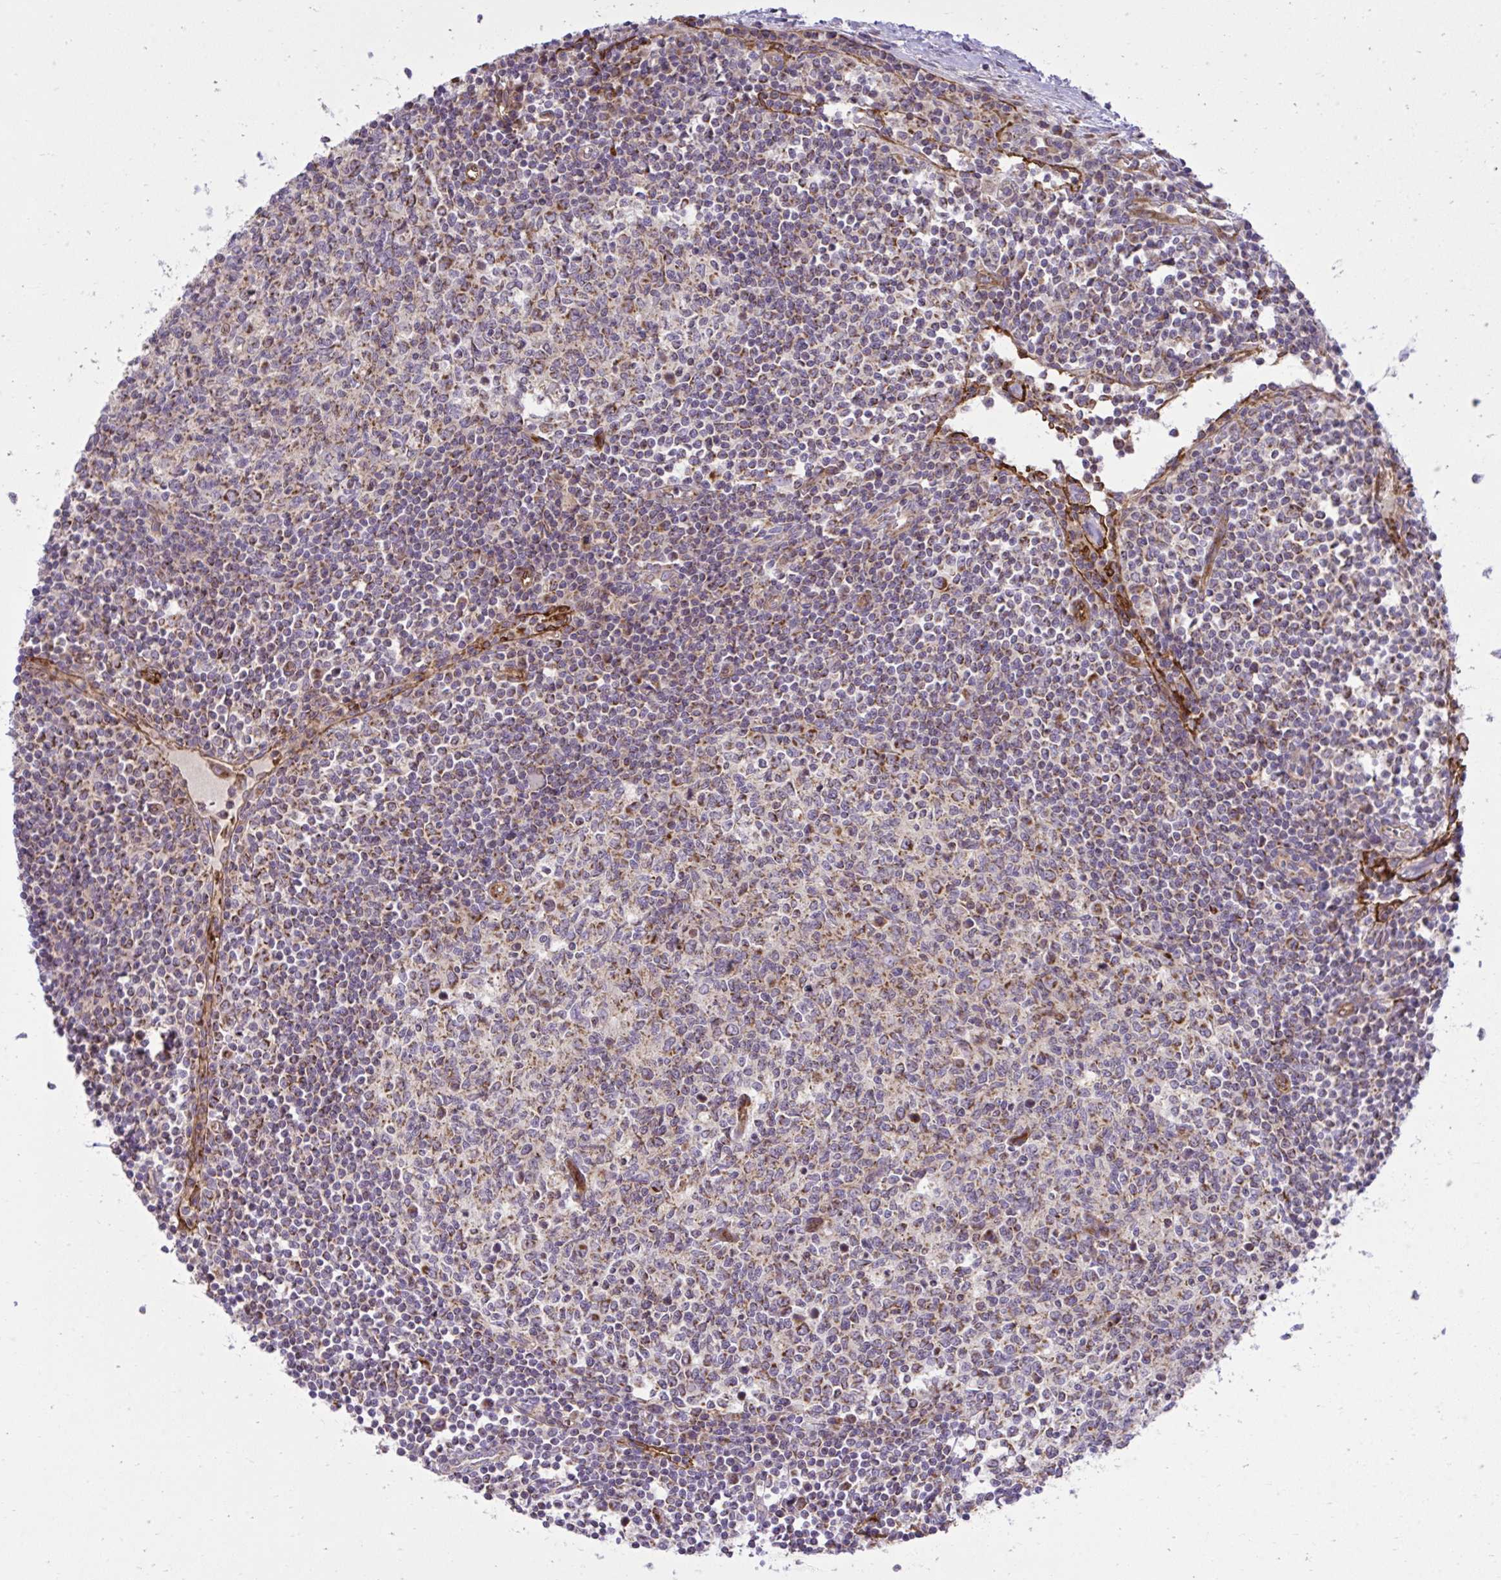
{"staining": {"intensity": "weak", "quantity": "25%-75%", "location": "cytoplasmic/membranous"}, "tissue": "lymph node", "cell_type": "Germinal center cells", "image_type": "normal", "snomed": [{"axis": "morphology", "description": "Normal tissue, NOS"}, {"axis": "topography", "description": "Lymph node"}], "caption": "Brown immunohistochemical staining in unremarkable lymph node demonstrates weak cytoplasmic/membranous staining in about 25%-75% of germinal center cells. (DAB (3,3'-diaminobenzidine) IHC, brown staining for protein, blue staining for nuclei).", "gene": "LIMS1", "patient": {"sex": "male", "age": 67}}